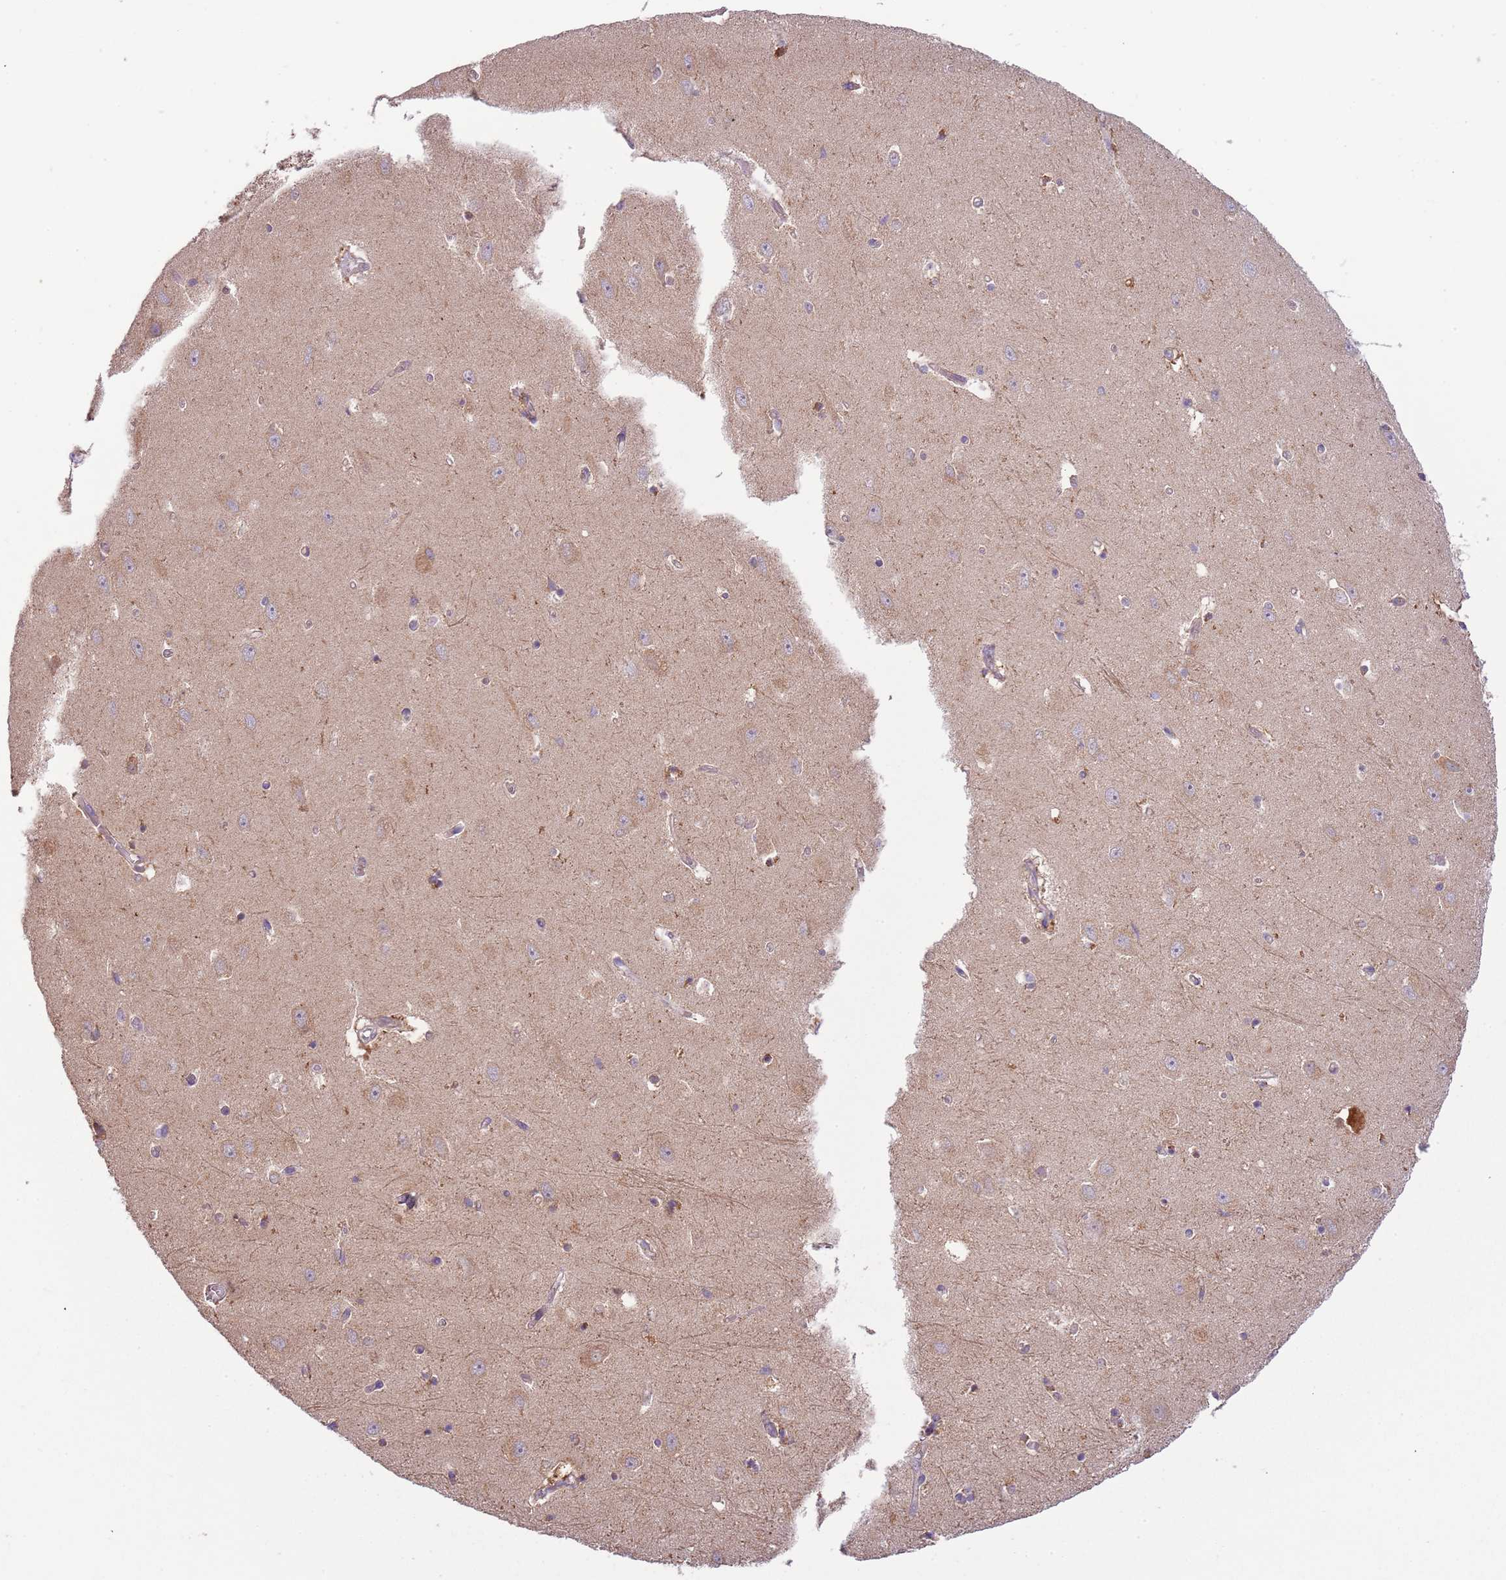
{"staining": {"intensity": "negative", "quantity": "none", "location": "none"}, "tissue": "hippocampus", "cell_type": "Glial cells", "image_type": "normal", "snomed": [{"axis": "morphology", "description": "Normal tissue, NOS"}, {"axis": "topography", "description": "Hippocampus"}], "caption": "A photomicrograph of human hippocampus is negative for staining in glial cells. (Stains: DAB (3,3'-diaminobenzidine) immunohistochemistry with hematoxylin counter stain, Microscopy: brightfield microscopy at high magnification).", "gene": "FECH", "patient": {"sex": "female", "age": 64}}